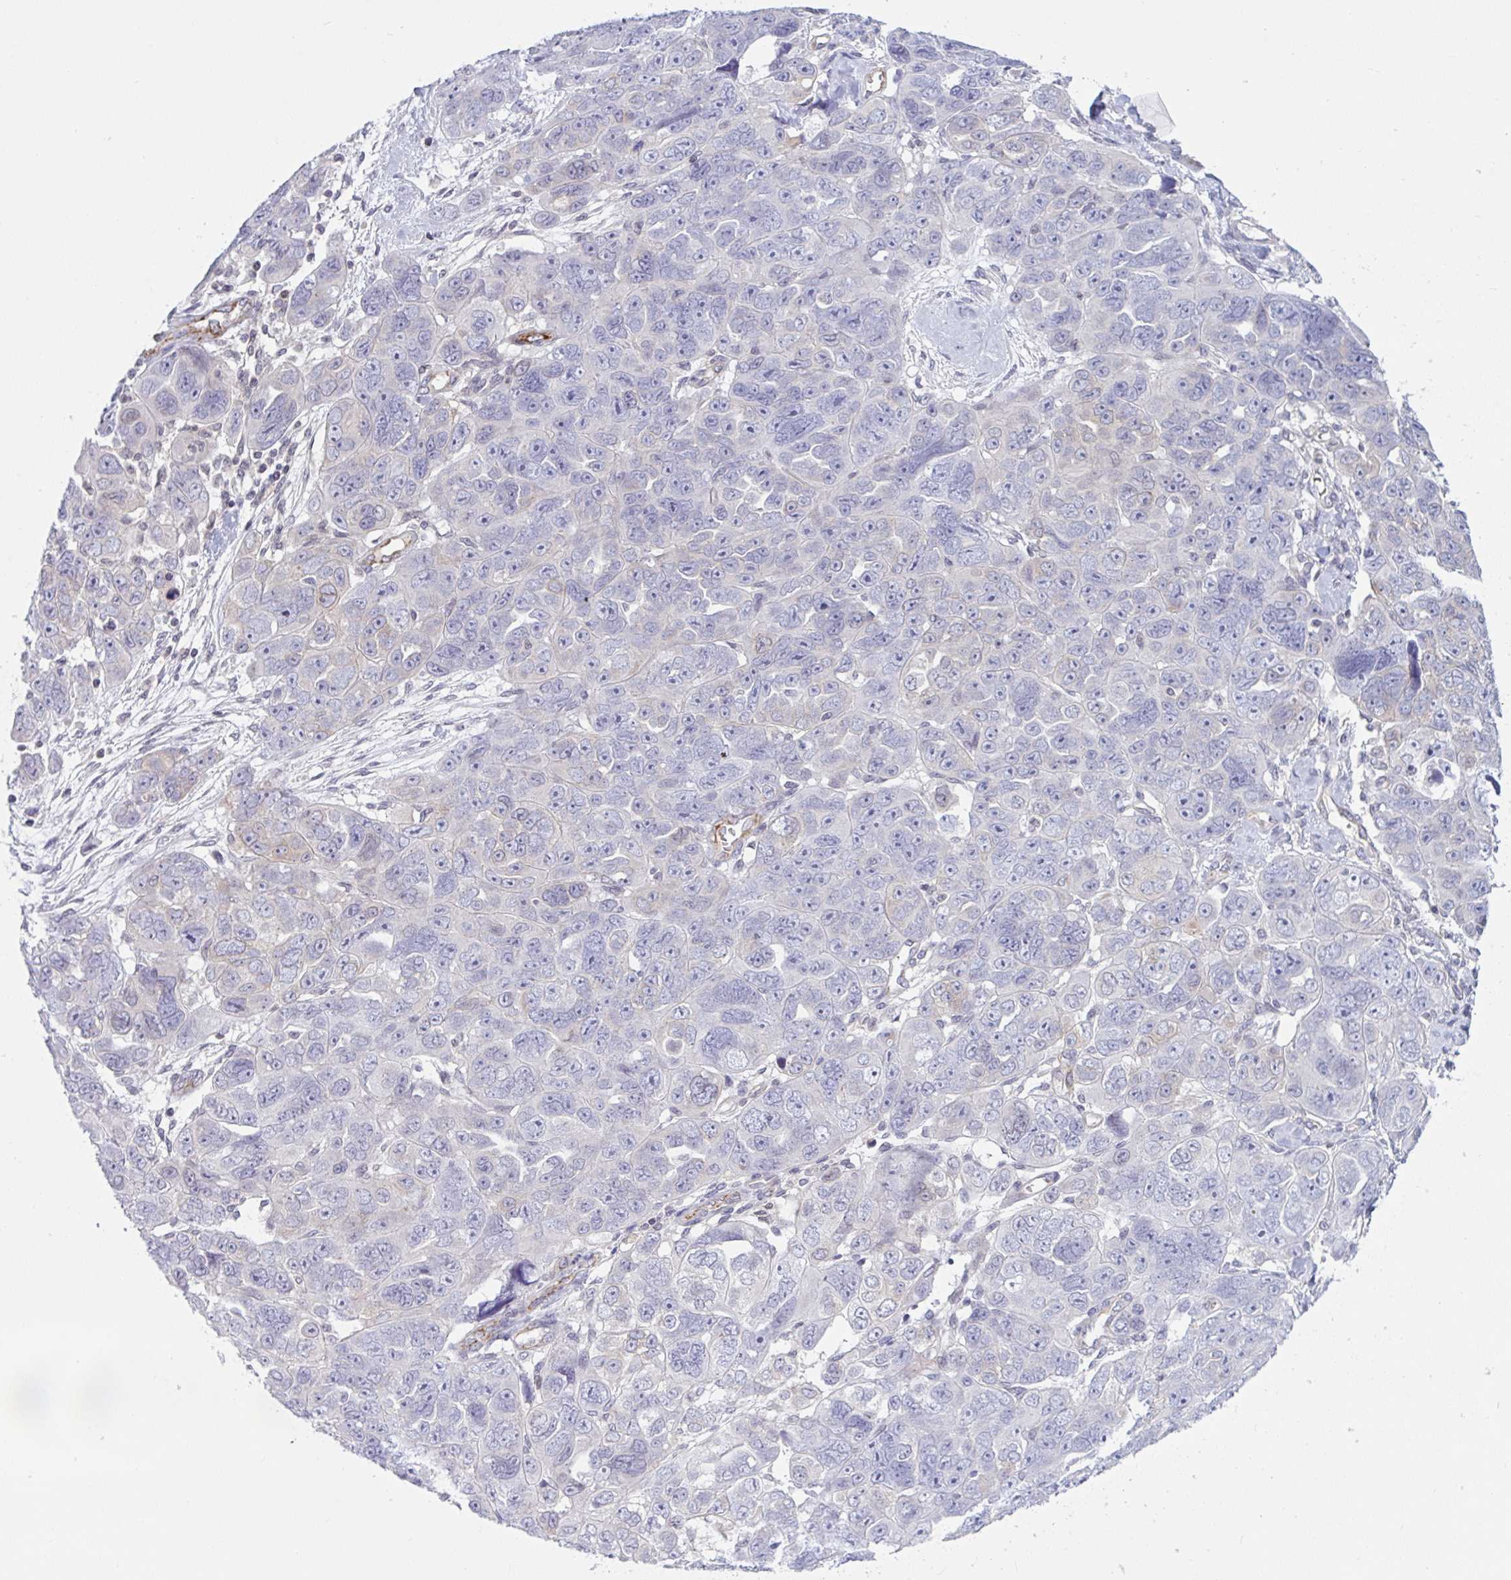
{"staining": {"intensity": "negative", "quantity": "none", "location": "none"}, "tissue": "ovarian cancer", "cell_type": "Tumor cells", "image_type": "cancer", "snomed": [{"axis": "morphology", "description": "Cystadenocarcinoma, serous, NOS"}, {"axis": "topography", "description": "Ovary"}], "caption": "Image shows no protein expression in tumor cells of ovarian cancer (serous cystadenocarcinoma) tissue. (Brightfield microscopy of DAB (3,3'-diaminobenzidine) IHC at high magnification).", "gene": "TANK", "patient": {"sex": "female", "age": 63}}